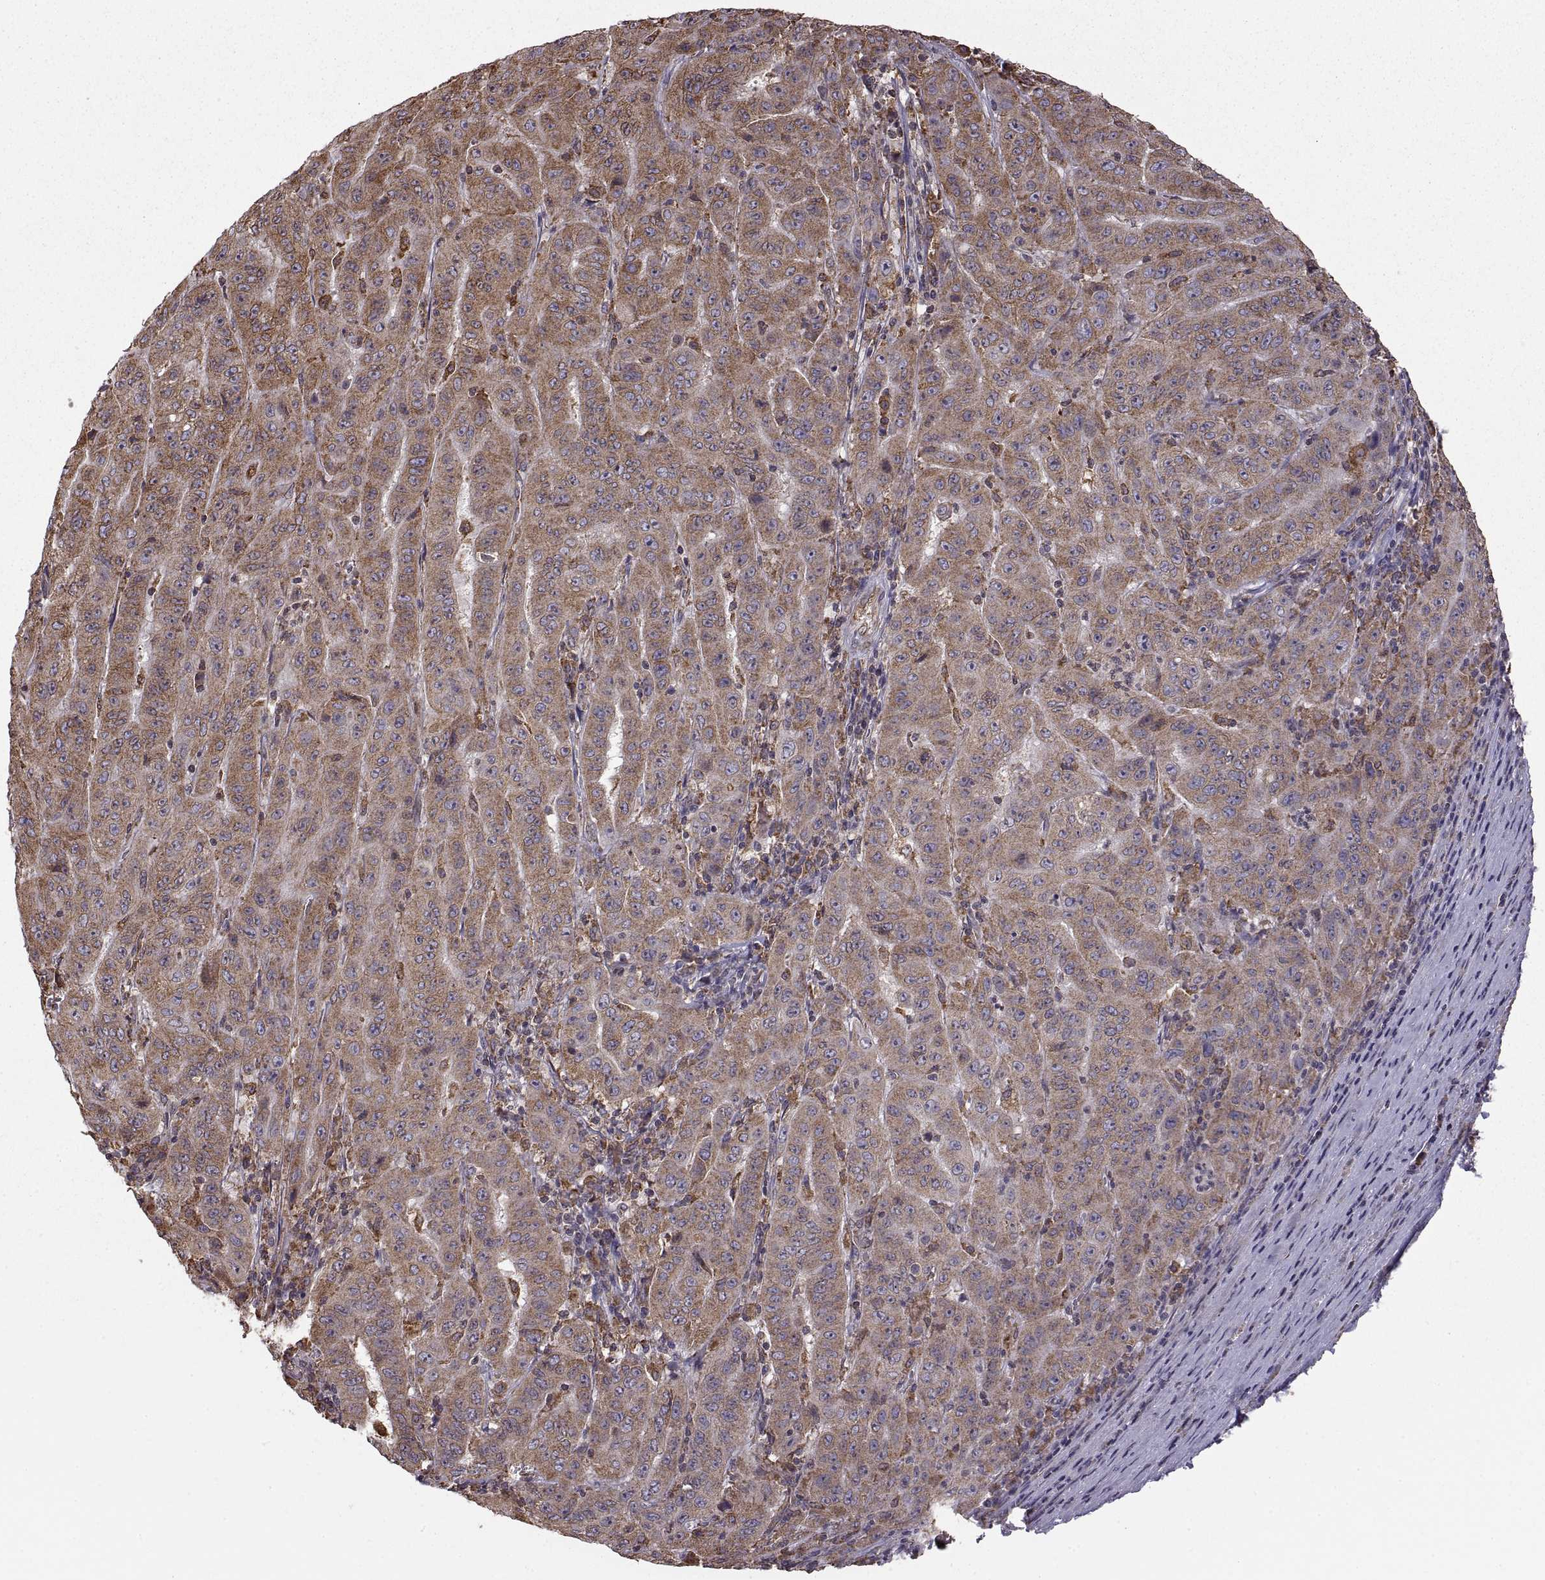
{"staining": {"intensity": "moderate", "quantity": "<25%", "location": "cytoplasmic/membranous"}, "tissue": "pancreatic cancer", "cell_type": "Tumor cells", "image_type": "cancer", "snomed": [{"axis": "morphology", "description": "Adenocarcinoma, NOS"}, {"axis": "topography", "description": "Pancreas"}], "caption": "IHC of human adenocarcinoma (pancreatic) exhibits low levels of moderate cytoplasmic/membranous positivity in about <25% of tumor cells. (DAB (3,3'-diaminobenzidine) = brown stain, brightfield microscopy at high magnification).", "gene": "PDIA3", "patient": {"sex": "male", "age": 63}}